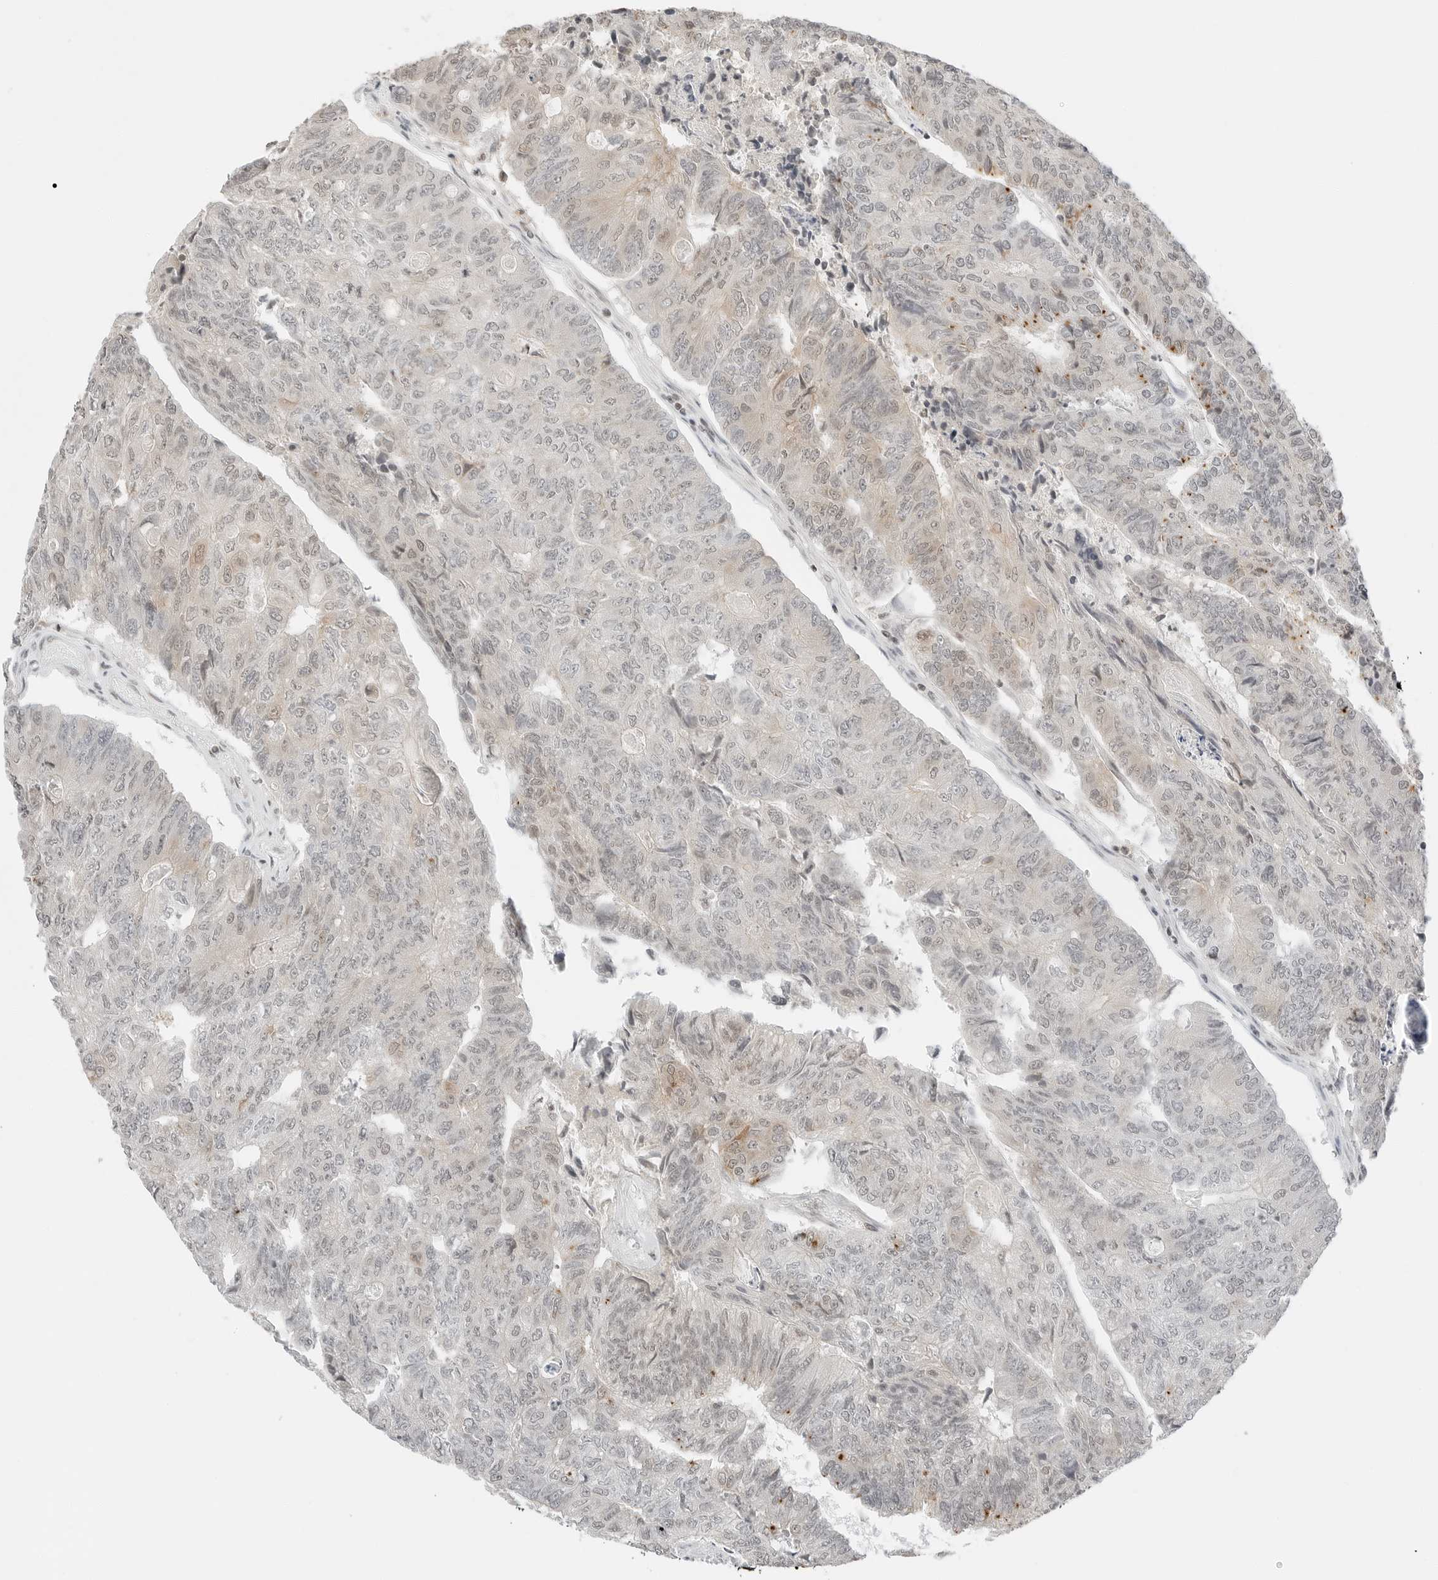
{"staining": {"intensity": "weak", "quantity": "25%-75%", "location": "nuclear"}, "tissue": "colorectal cancer", "cell_type": "Tumor cells", "image_type": "cancer", "snomed": [{"axis": "morphology", "description": "Adenocarcinoma, NOS"}, {"axis": "topography", "description": "Colon"}], "caption": "Colorectal adenocarcinoma stained for a protein reveals weak nuclear positivity in tumor cells.", "gene": "CRTC2", "patient": {"sex": "female", "age": 67}}